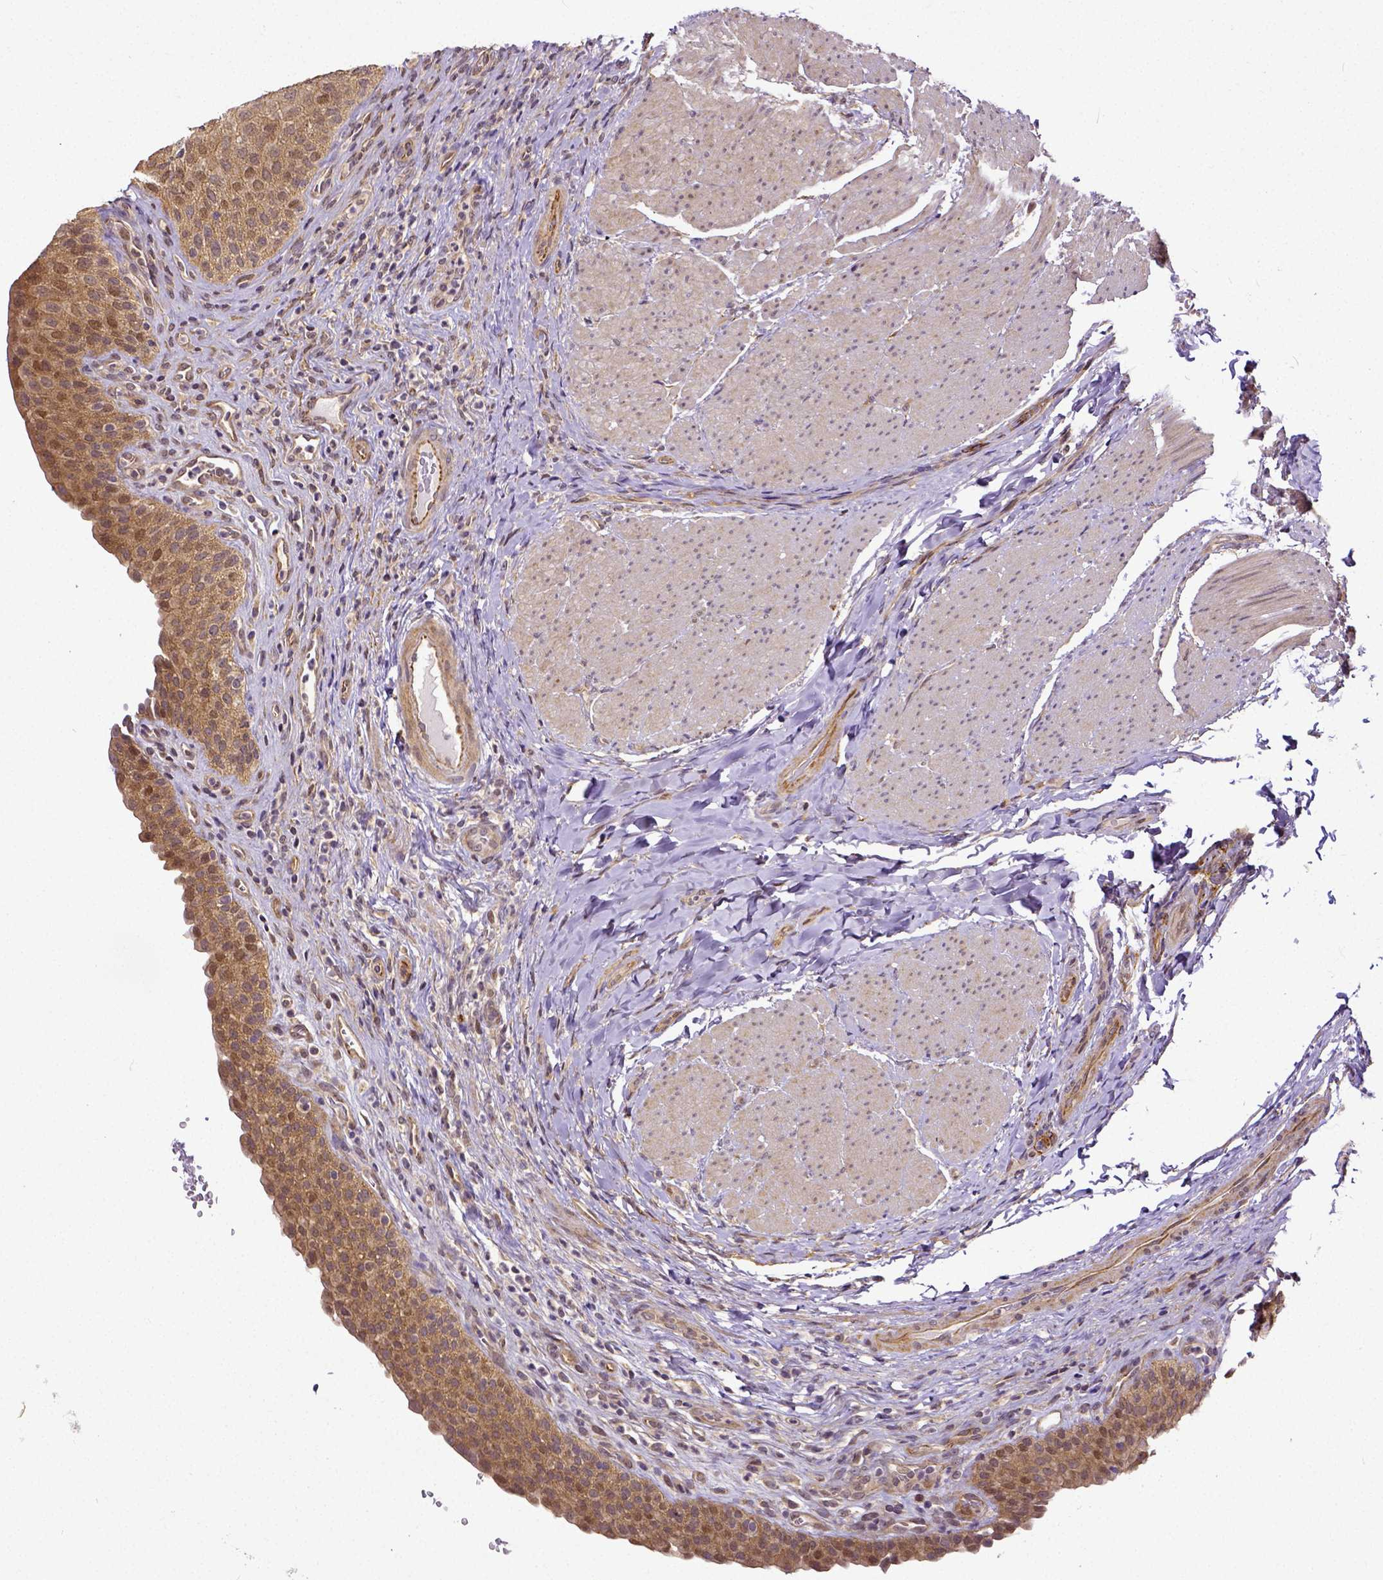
{"staining": {"intensity": "moderate", "quantity": ">75%", "location": "cytoplasmic/membranous"}, "tissue": "urinary bladder", "cell_type": "Urothelial cells", "image_type": "normal", "snomed": [{"axis": "morphology", "description": "Normal tissue, NOS"}, {"axis": "topography", "description": "Urinary bladder"}, {"axis": "topography", "description": "Peripheral nerve tissue"}], "caption": "Immunohistochemical staining of benign urinary bladder displays moderate cytoplasmic/membranous protein positivity in about >75% of urothelial cells.", "gene": "DICER1", "patient": {"sex": "male", "age": 66}}